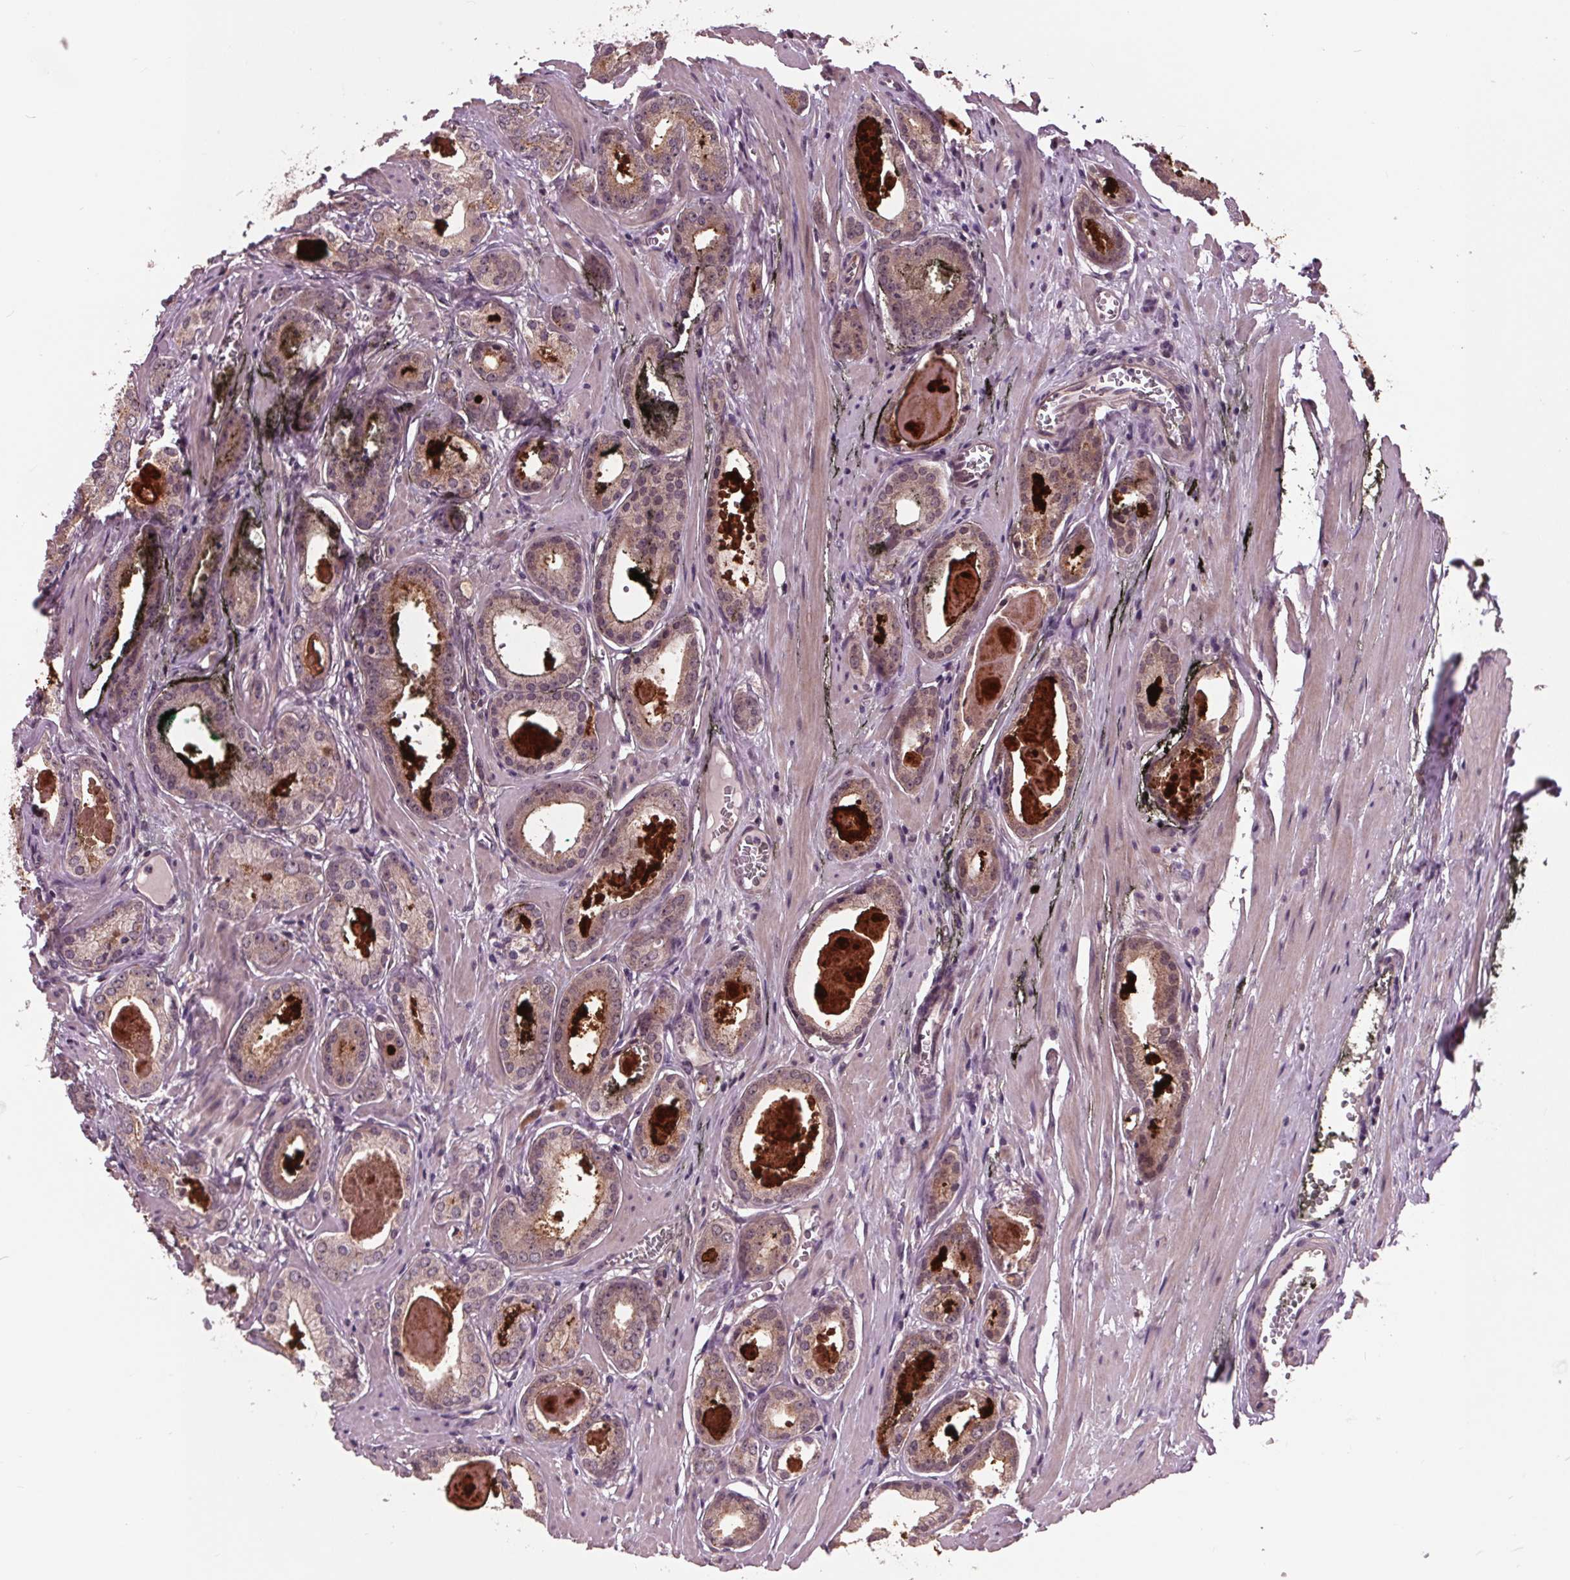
{"staining": {"intensity": "moderate", "quantity": "25%-75%", "location": "cytoplasmic/membranous"}, "tissue": "prostate cancer", "cell_type": "Tumor cells", "image_type": "cancer", "snomed": [{"axis": "morphology", "description": "Adenocarcinoma, NOS"}, {"axis": "morphology", "description": "Adenocarcinoma, Low grade"}, {"axis": "topography", "description": "Prostate"}], "caption": "Human adenocarcinoma (prostate) stained with a protein marker demonstrates moderate staining in tumor cells.", "gene": "MAPK8", "patient": {"sex": "male", "age": 64}}